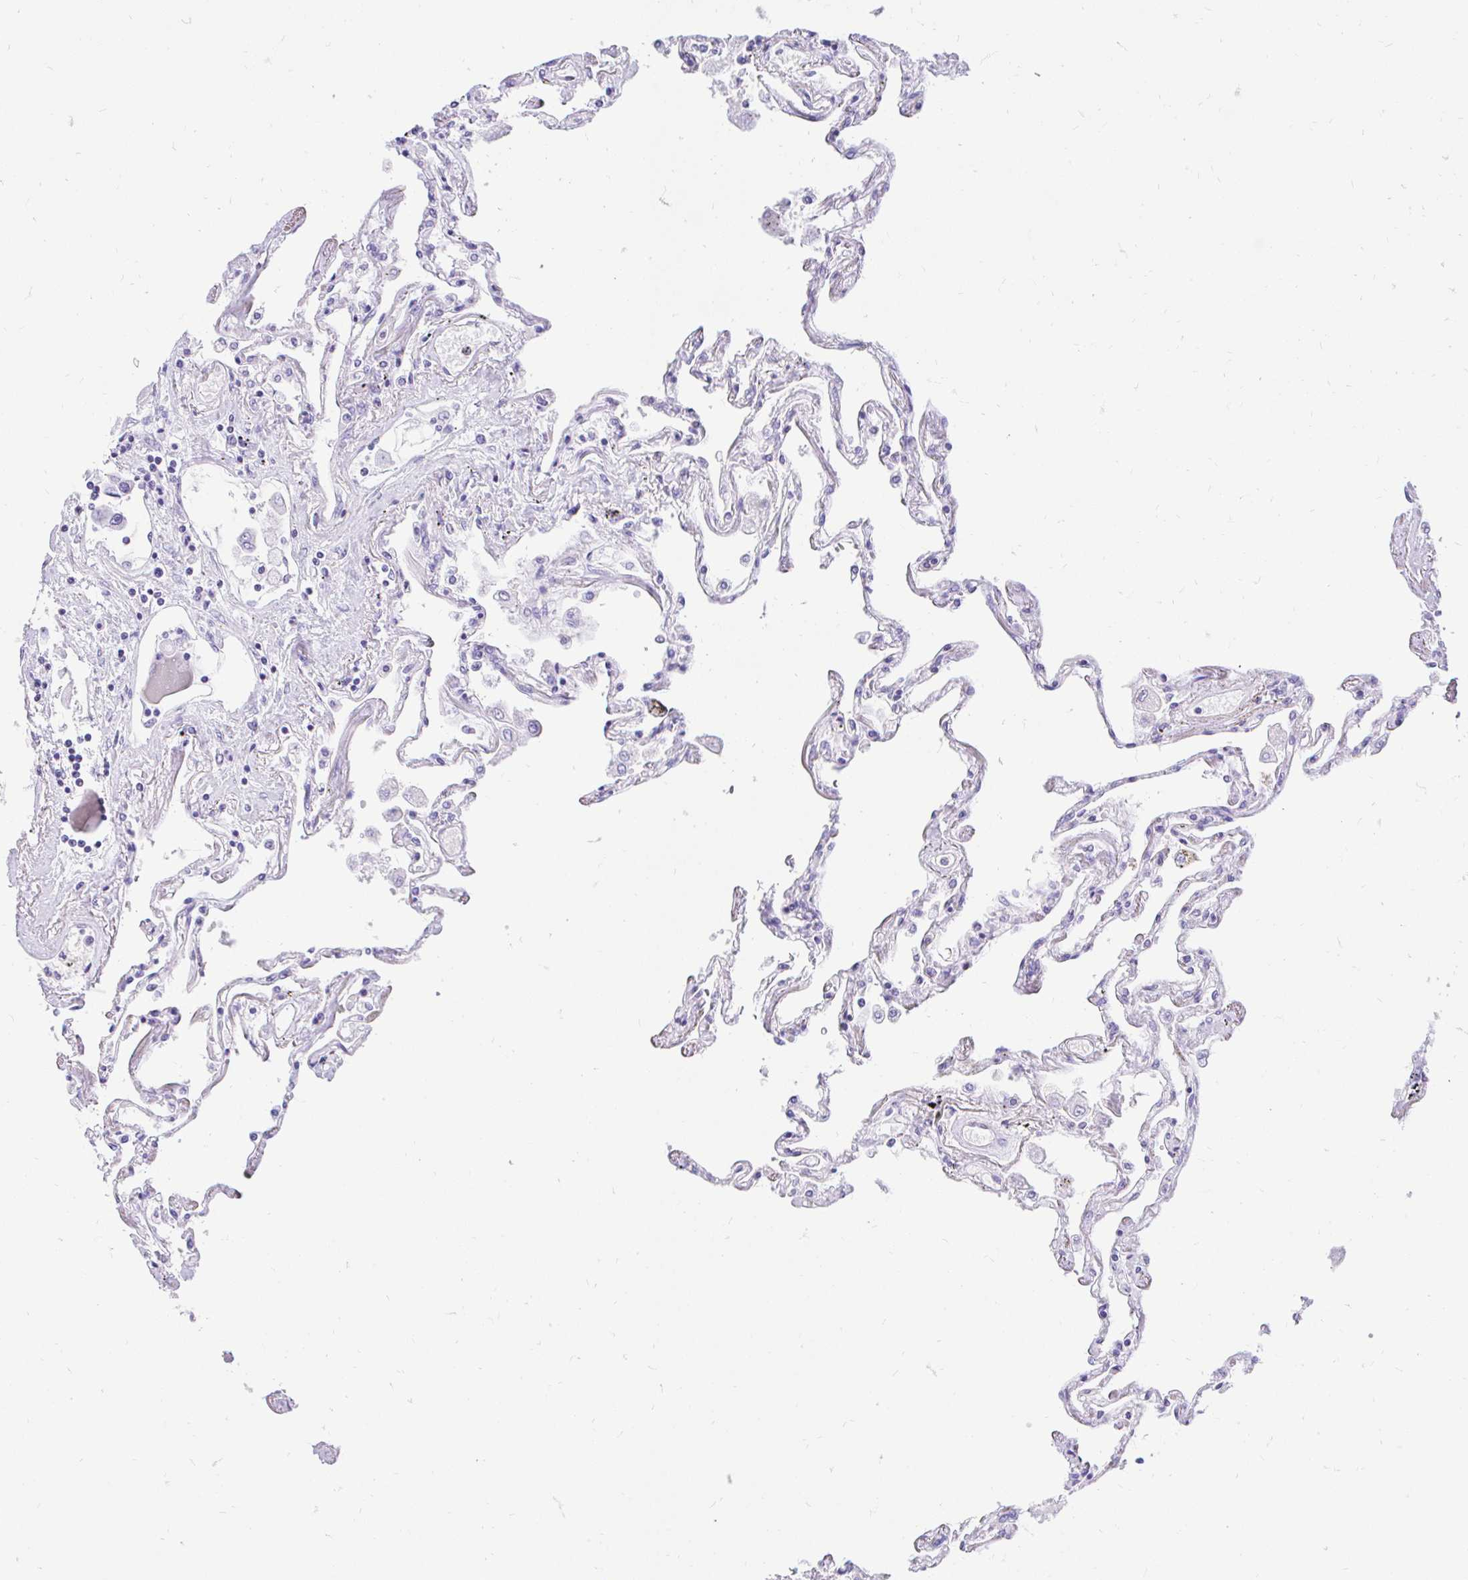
{"staining": {"intensity": "negative", "quantity": "none", "location": "none"}, "tissue": "lung", "cell_type": "Alveolar cells", "image_type": "normal", "snomed": [{"axis": "morphology", "description": "Normal tissue, NOS"}, {"axis": "morphology", "description": "Adenocarcinoma, NOS"}, {"axis": "topography", "description": "Cartilage tissue"}, {"axis": "topography", "description": "Lung"}], "caption": "This is an immunohistochemistry (IHC) image of benign lung. There is no positivity in alveolar cells.", "gene": "FATE1", "patient": {"sex": "female", "age": 67}}